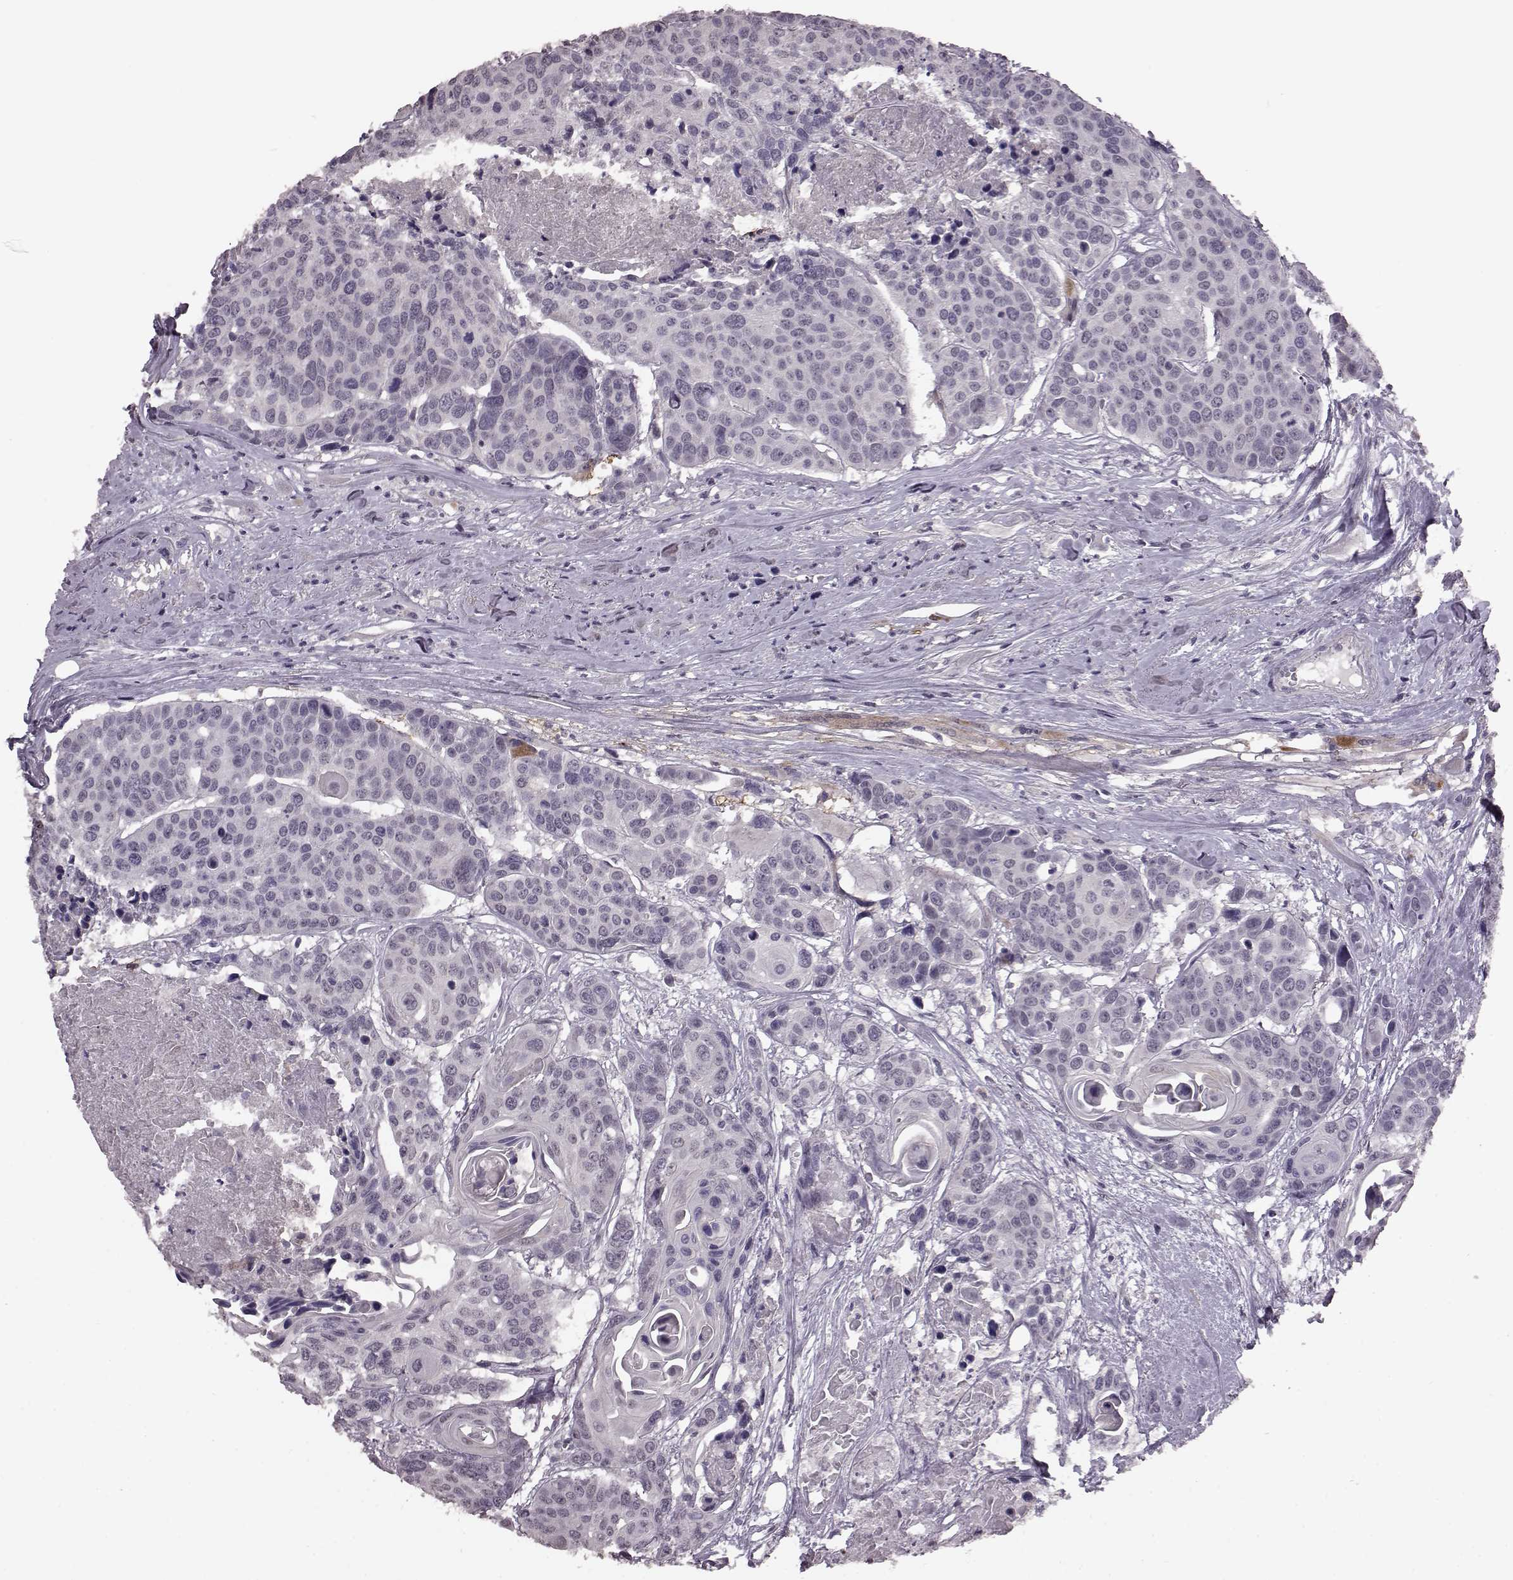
{"staining": {"intensity": "negative", "quantity": "none", "location": "none"}, "tissue": "head and neck cancer", "cell_type": "Tumor cells", "image_type": "cancer", "snomed": [{"axis": "morphology", "description": "Squamous cell carcinoma, NOS"}, {"axis": "topography", "description": "Oral tissue"}, {"axis": "topography", "description": "Head-Neck"}], "caption": "Immunohistochemistry histopathology image of neoplastic tissue: squamous cell carcinoma (head and neck) stained with DAB (3,3'-diaminobenzidine) displays no significant protein expression in tumor cells.", "gene": "SLC52A3", "patient": {"sex": "male", "age": 56}}